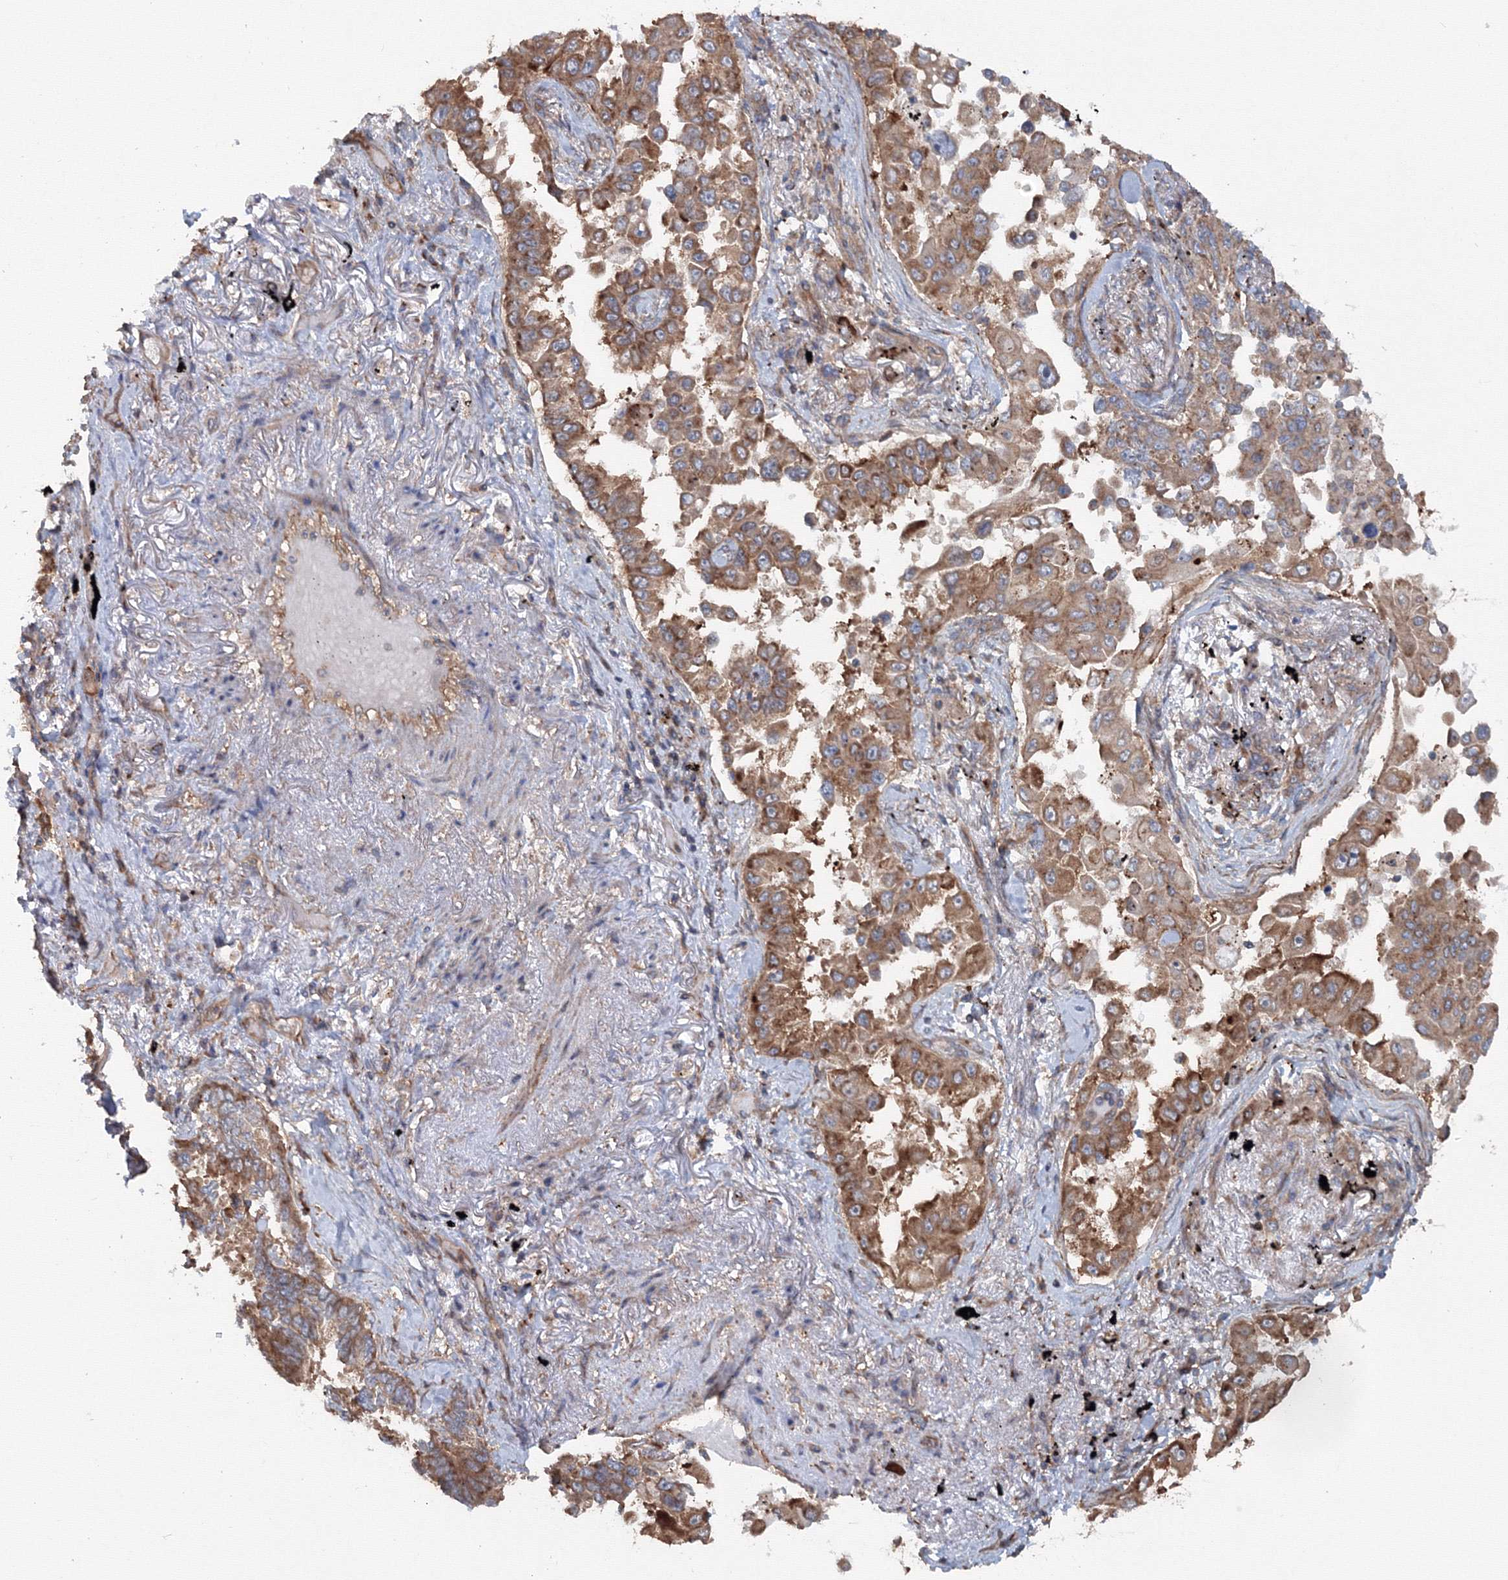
{"staining": {"intensity": "moderate", "quantity": ">75%", "location": "cytoplasmic/membranous"}, "tissue": "lung cancer", "cell_type": "Tumor cells", "image_type": "cancer", "snomed": [{"axis": "morphology", "description": "Adenocarcinoma, NOS"}, {"axis": "topography", "description": "Lung"}], "caption": "Human lung cancer (adenocarcinoma) stained with a protein marker demonstrates moderate staining in tumor cells.", "gene": "EXOC1", "patient": {"sex": "female", "age": 67}}